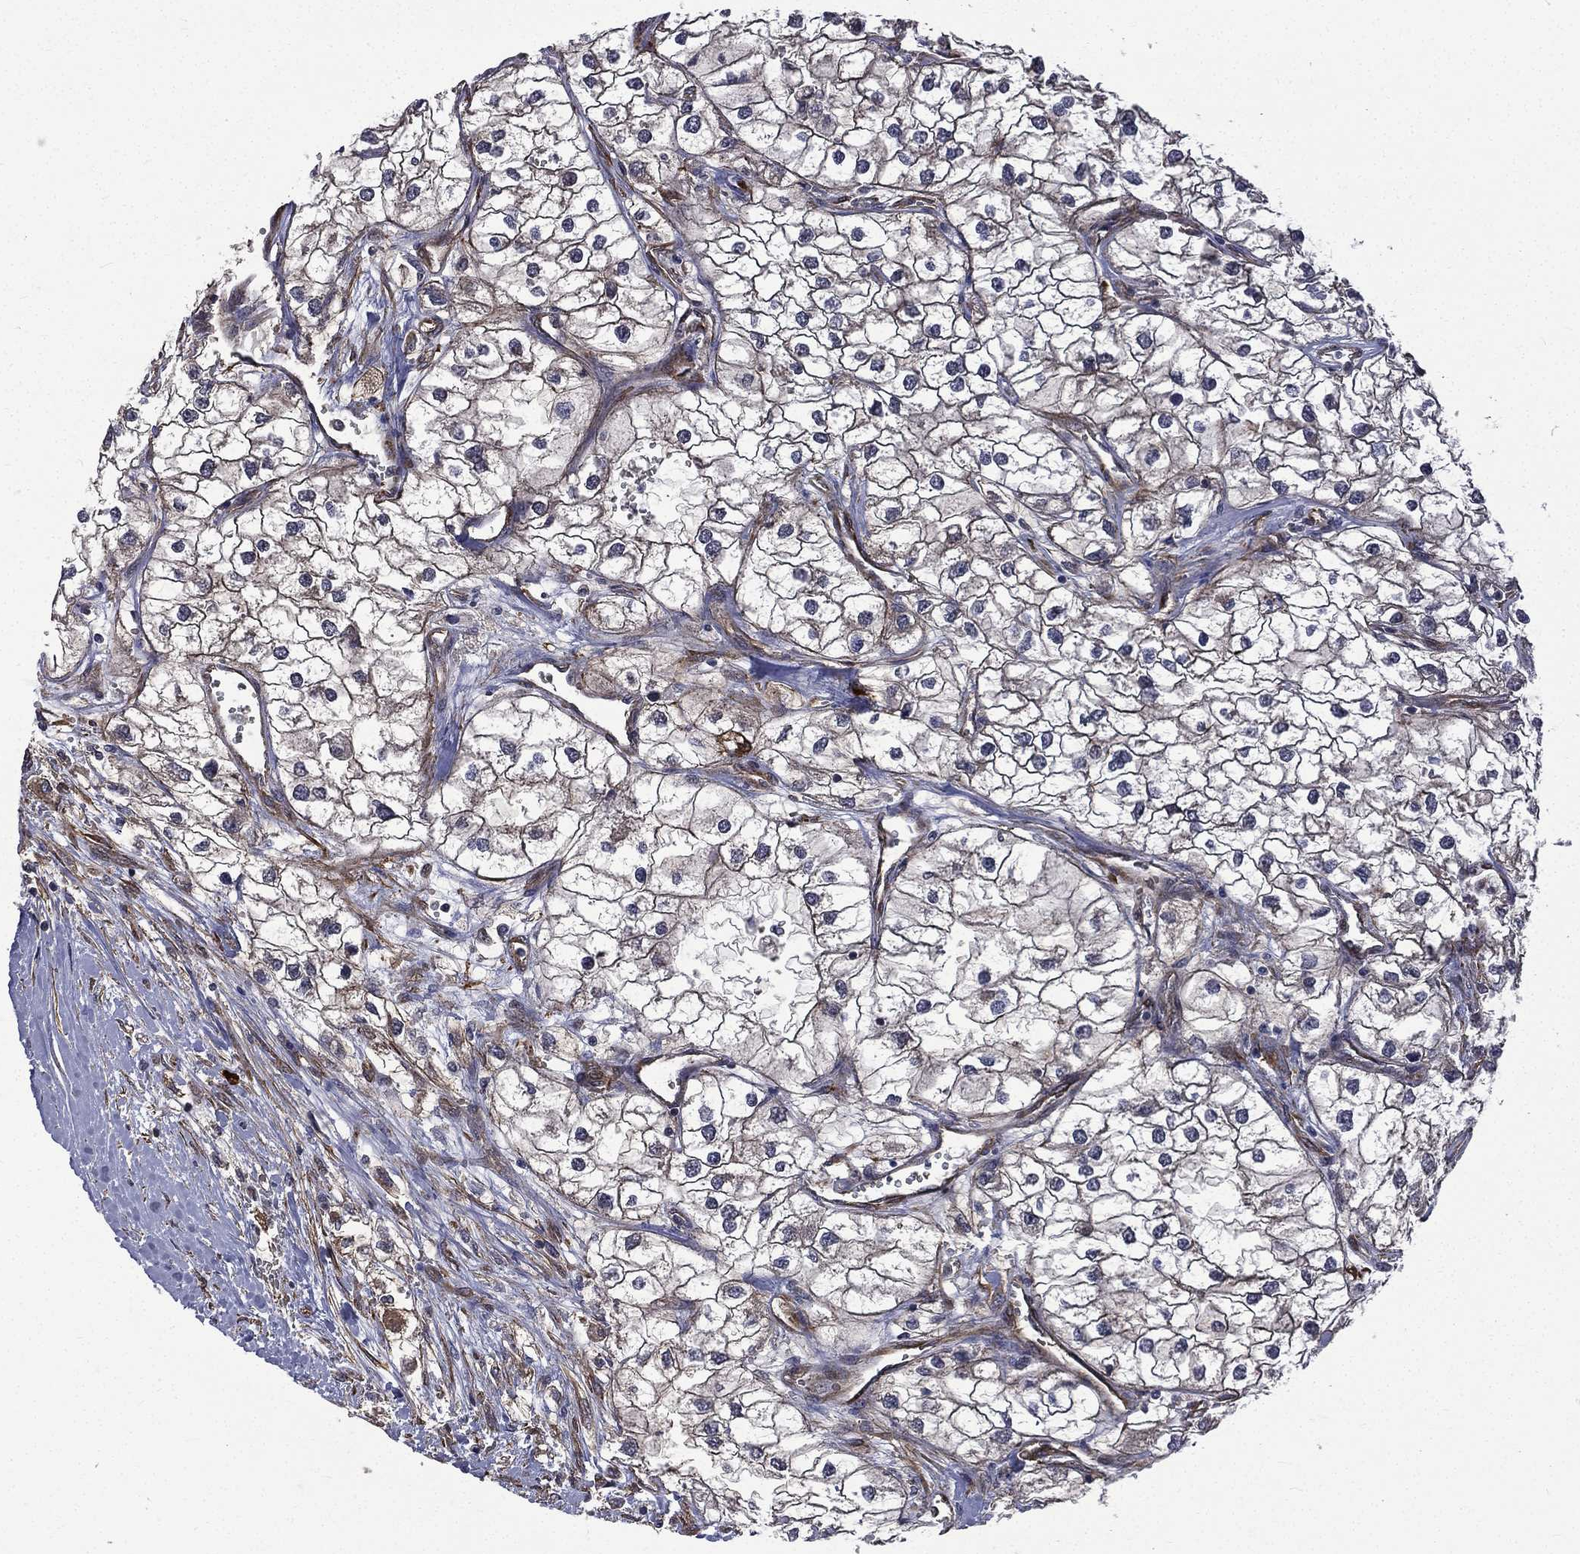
{"staining": {"intensity": "moderate", "quantity": "<25%", "location": "cytoplasmic/membranous"}, "tissue": "renal cancer", "cell_type": "Tumor cells", "image_type": "cancer", "snomed": [{"axis": "morphology", "description": "Adenocarcinoma, NOS"}, {"axis": "topography", "description": "Kidney"}], "caption": "Immunohistochemical staining of renal cancer (adenocarcinoma) exhibits low levels of moderate cytoplasmic/membranous staining in about <25% of tumor cells.", "gene": "PPFIBP1", "patient": {"sex": "male", "age": 59}}